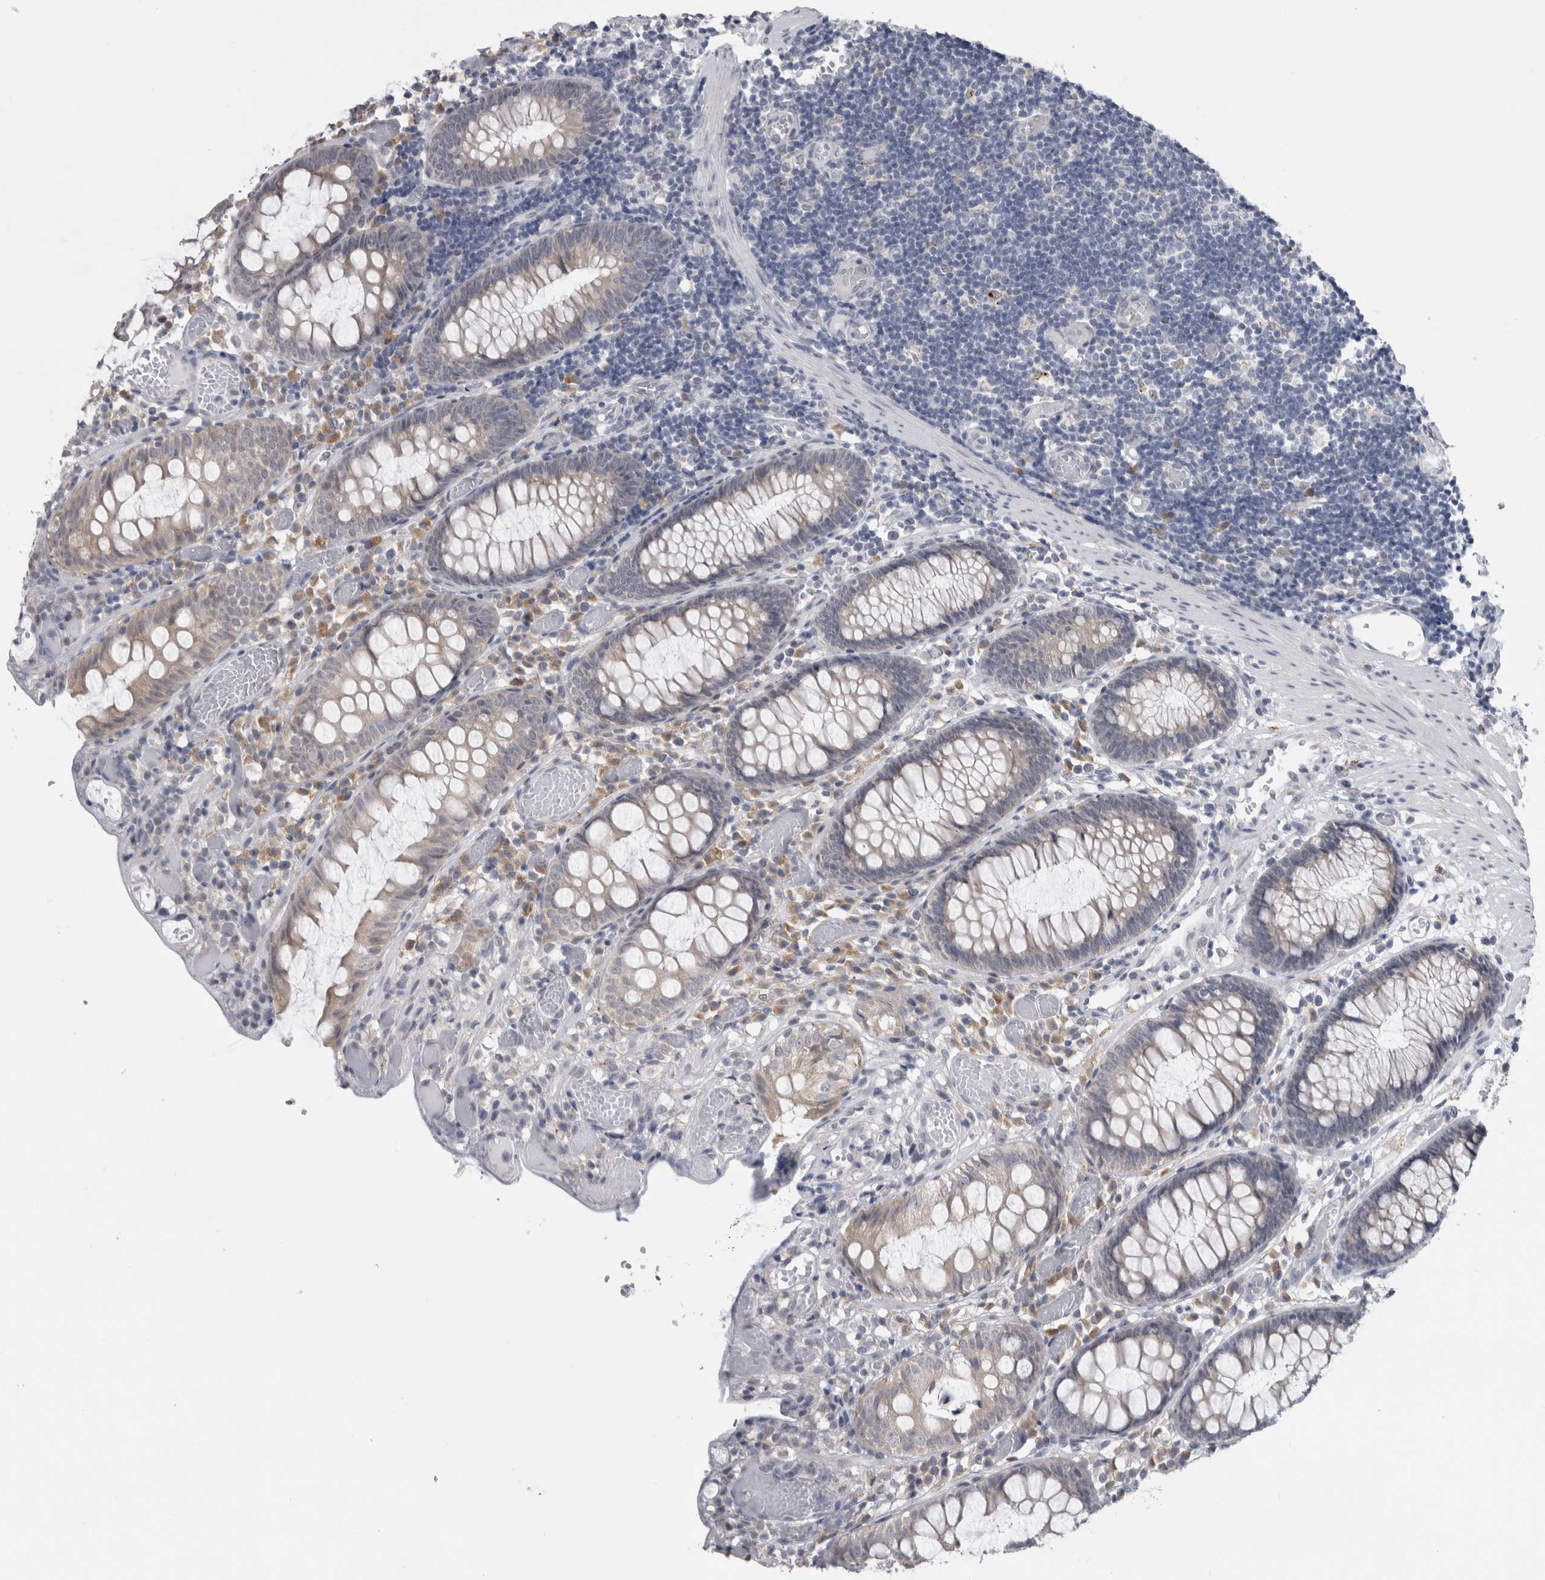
{"staining": {"intensity": "negative", "quantity": "none", "location": "none"}, "tissue": "colon", "cell_type": "Endothelial cells", "image_type": "normal", "snomed": [{"axis": "morphology", "description": "Normal tissue, NOS"}, {"axis": "topography", "description": "Colon"}], "caption": "Immunohistochemistry (IHC) histopathology image of unremarkable colon: human colon stained with DAB (3,3'-diaminobenzidine) displays no significant protein positivity in endothelial cells.", "gene": "TMEM242", "patient": {"sex": "male", "age": 14}}